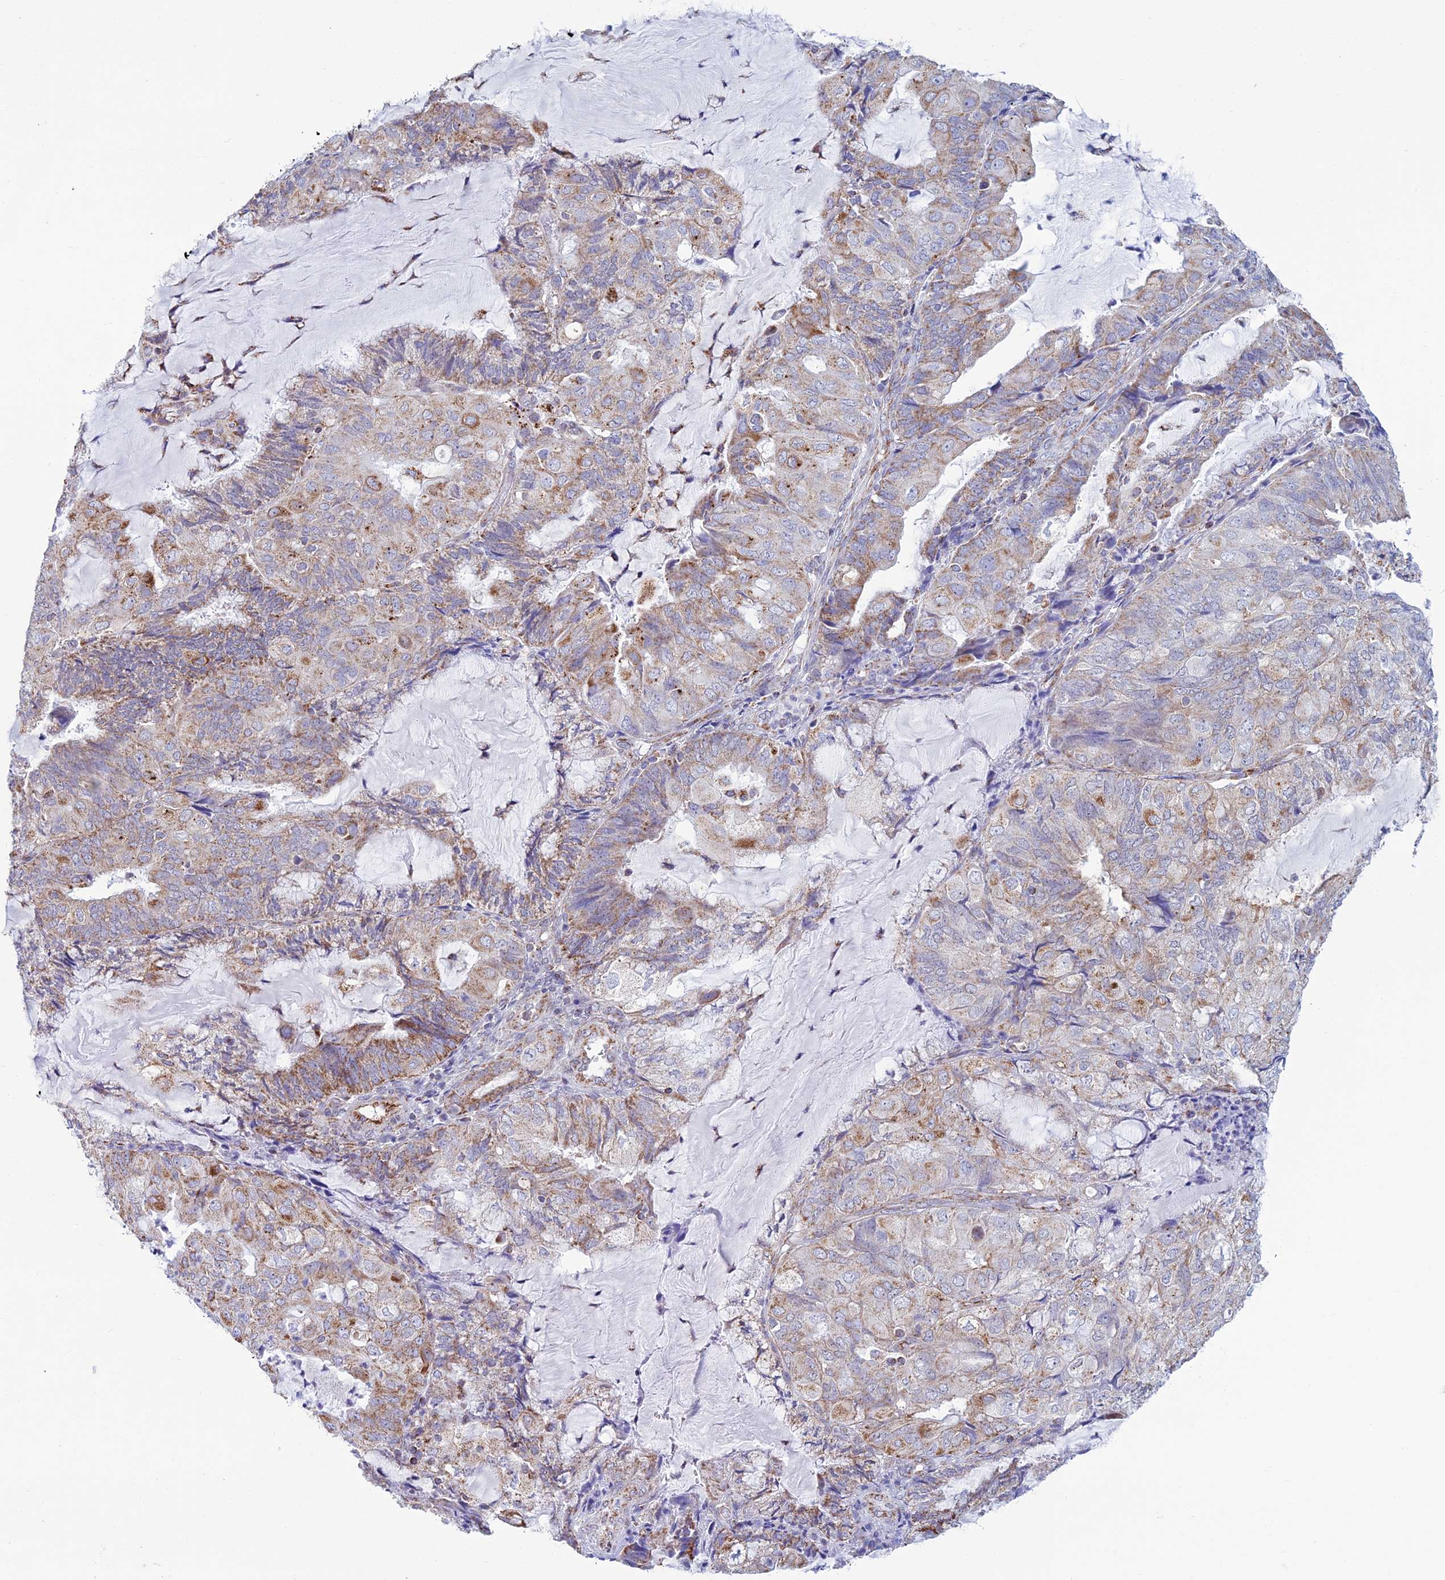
{"staining": {"intensity": "moderate", "quantity": "25%-75%", "location": "cytoplasmic/membranous"}, "tissue": "endometrial cancer", "cell_type": "Tumor cells", "image_type": "cancer", "snomed": [{"axis": "morphology", "description": "Adenocarcinoma, NOS"}, {"axis": "topography", "description": "Endometrium"}], "caption": "Immunohistochemistry (IHC) of endometrial cancer shows medium levels of moderate cytoplasmic/membranous positivity in about 25%-75% of tumor cells. The staining is performed using DAB (3,3'-diaminobenzidine) brown chromogen to label protein expression. The nuclei are counter-stained blue using hematoxylin.", "gene": "ZNG1B", "patient": {"sex": "female", "age": 81}}